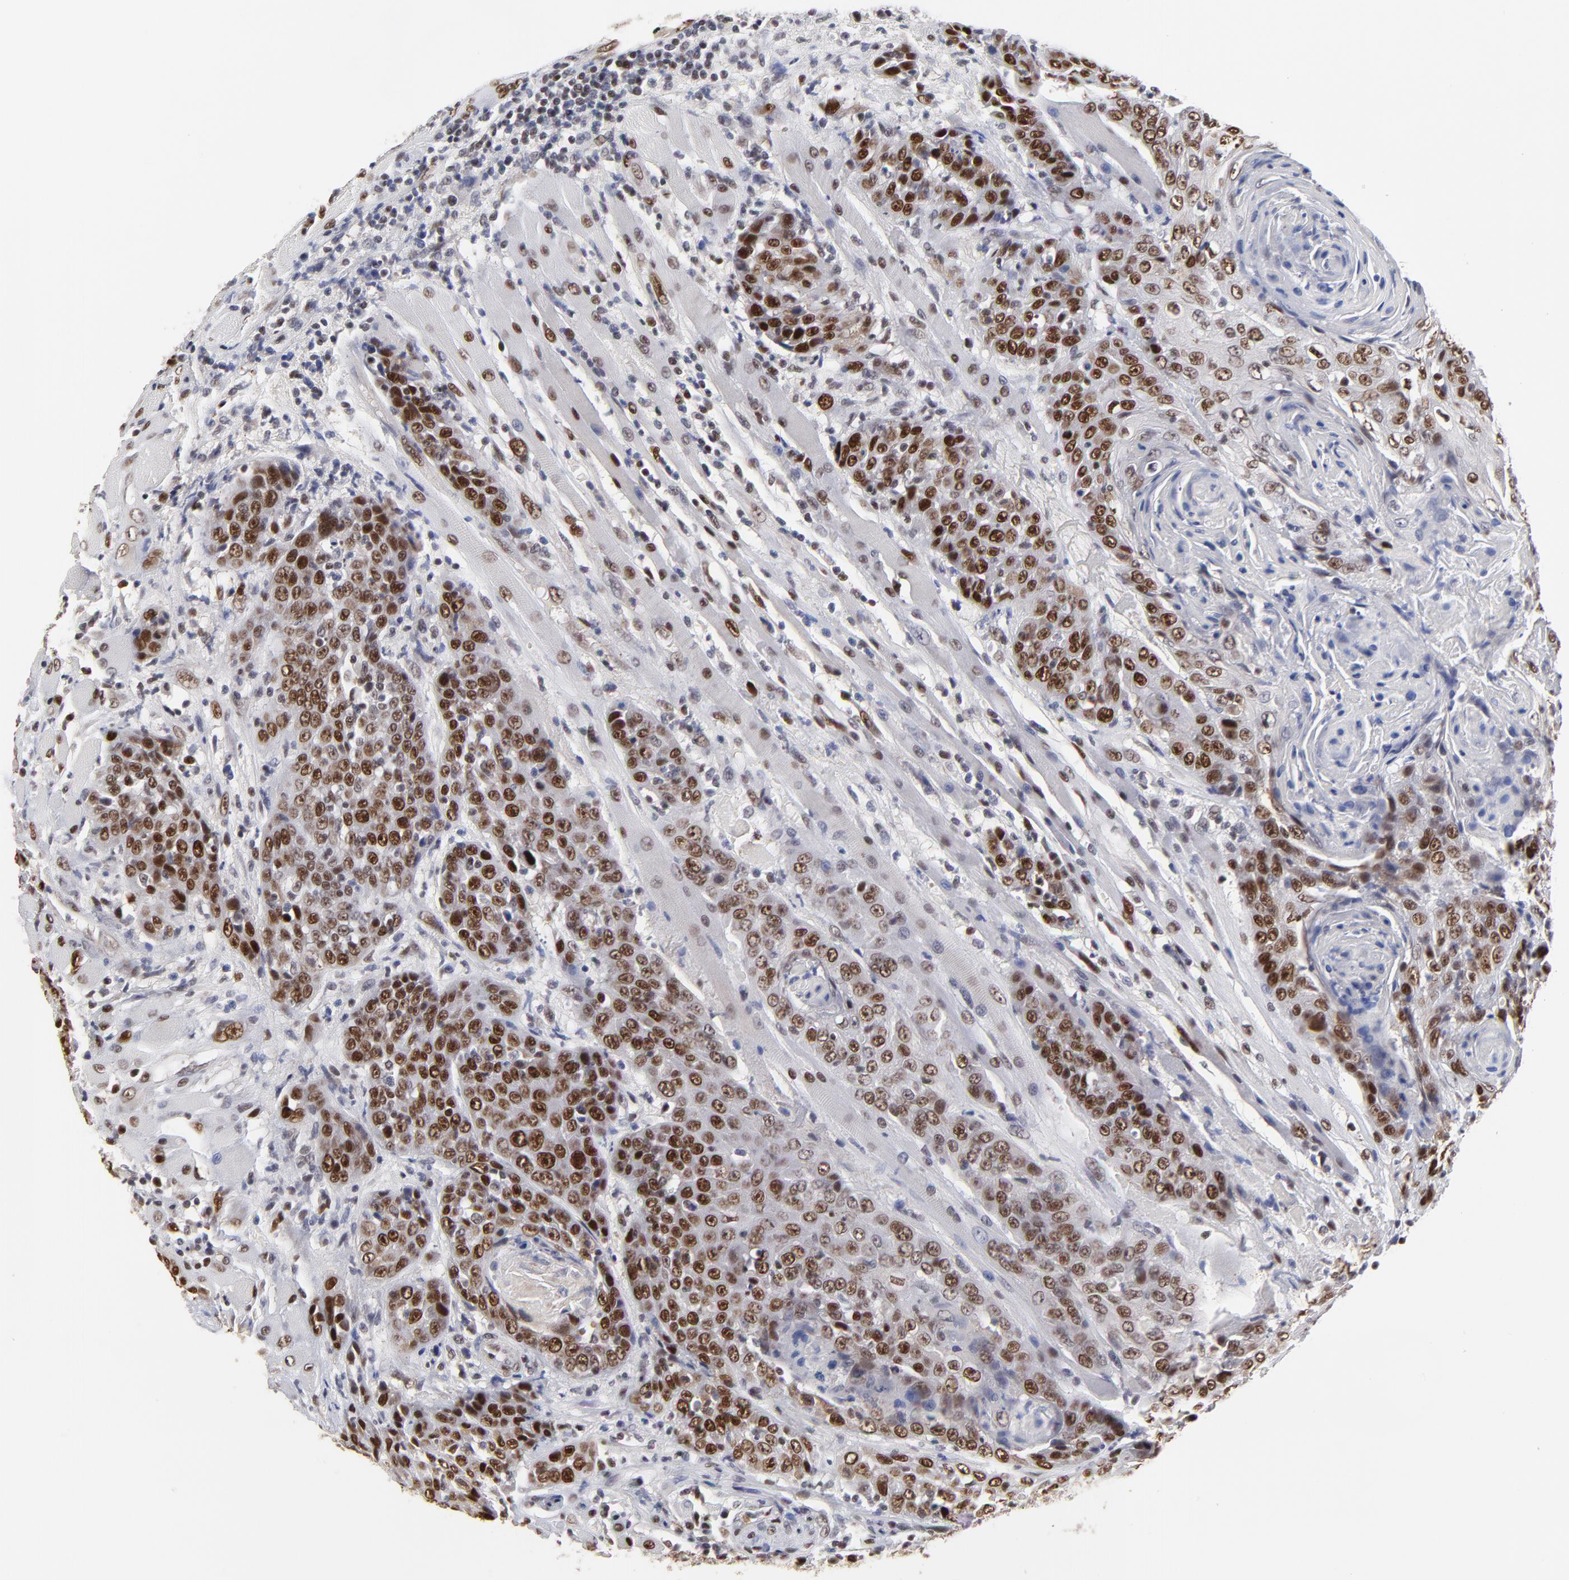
{"staining": {"intensity": "moderate", "quantity": ">75%", "location": "nuclear"}, "tissue": "head and neck cancer", "cell_type": "Tumor cells", "image_type": "cancer", "snomed": [{"axis": "morphology", "description": "Squamous cell carcinoma, NOS"}, {"axis": "topography", "description": "Head-Neck"}], "caption": "The image displays staining of head and neck cancer, revealing moderate nuclear protein staining (brown color) within tumor cells. (IHC, brightfield microscopy, high magnification).", "gene": "OGFOD1", "patient": {"sex": "female", "age": 84}}